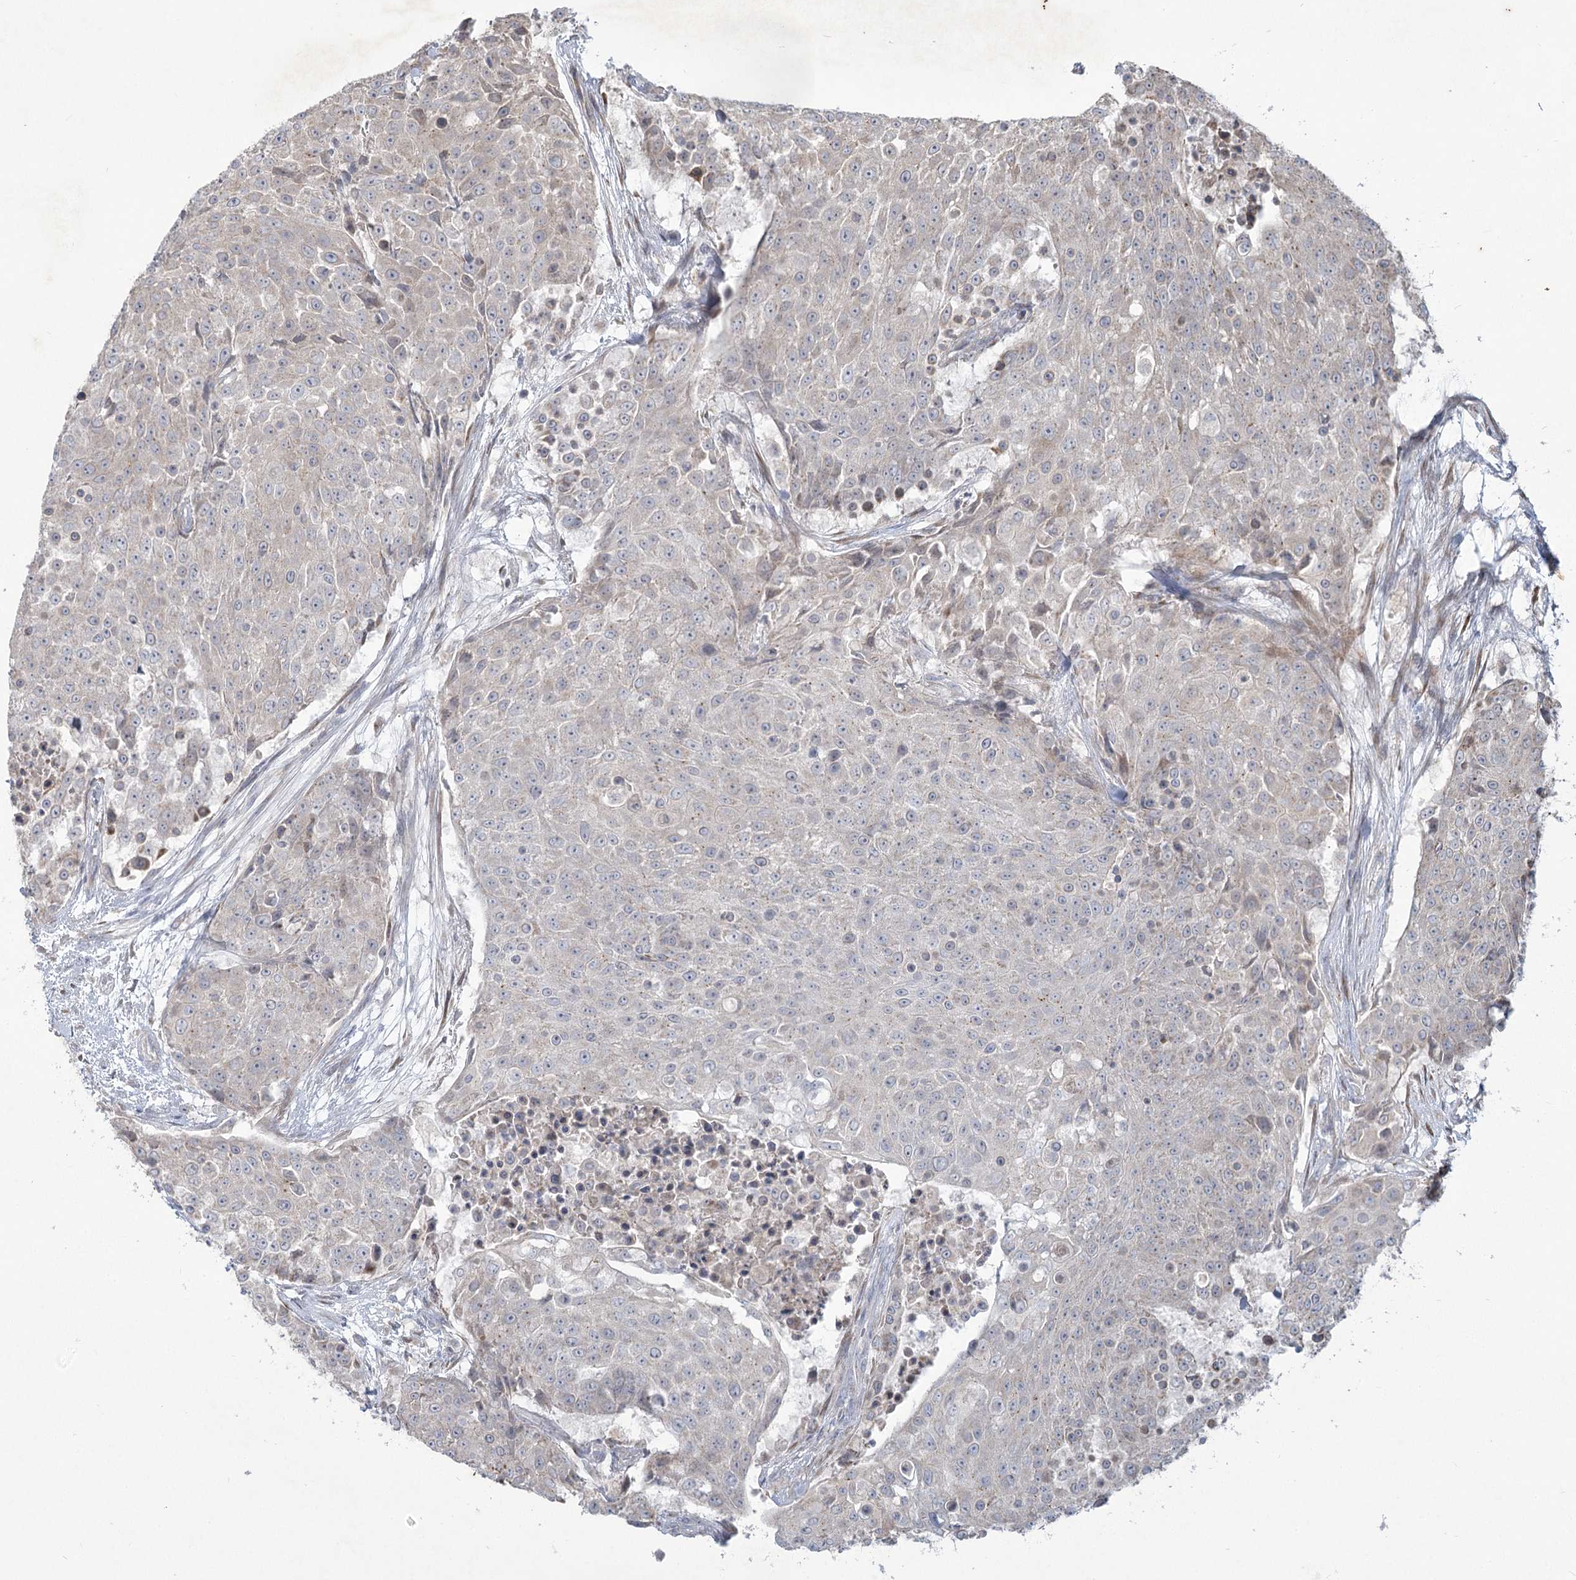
{"staining": {"intensity": "weak", "quantity": "<25%", "location": "cytoplasmic/membranous"}, "tissue": "urothelial cancer", "cell_type": "Tumor cells", "image_type": "cancer", "snomed": [{"axis": "morphology", "description": "Urothelial carcinoma, High grade"}, {"axis": "topography", "description": "Urinary bladder"}], "caption": "A histopathology image of human urothelial carcinoma (high-grade) is negative for staining in tumor cells.", "gene": "PLA2G12A", "patient": {"sex": "female", "age": 63}}